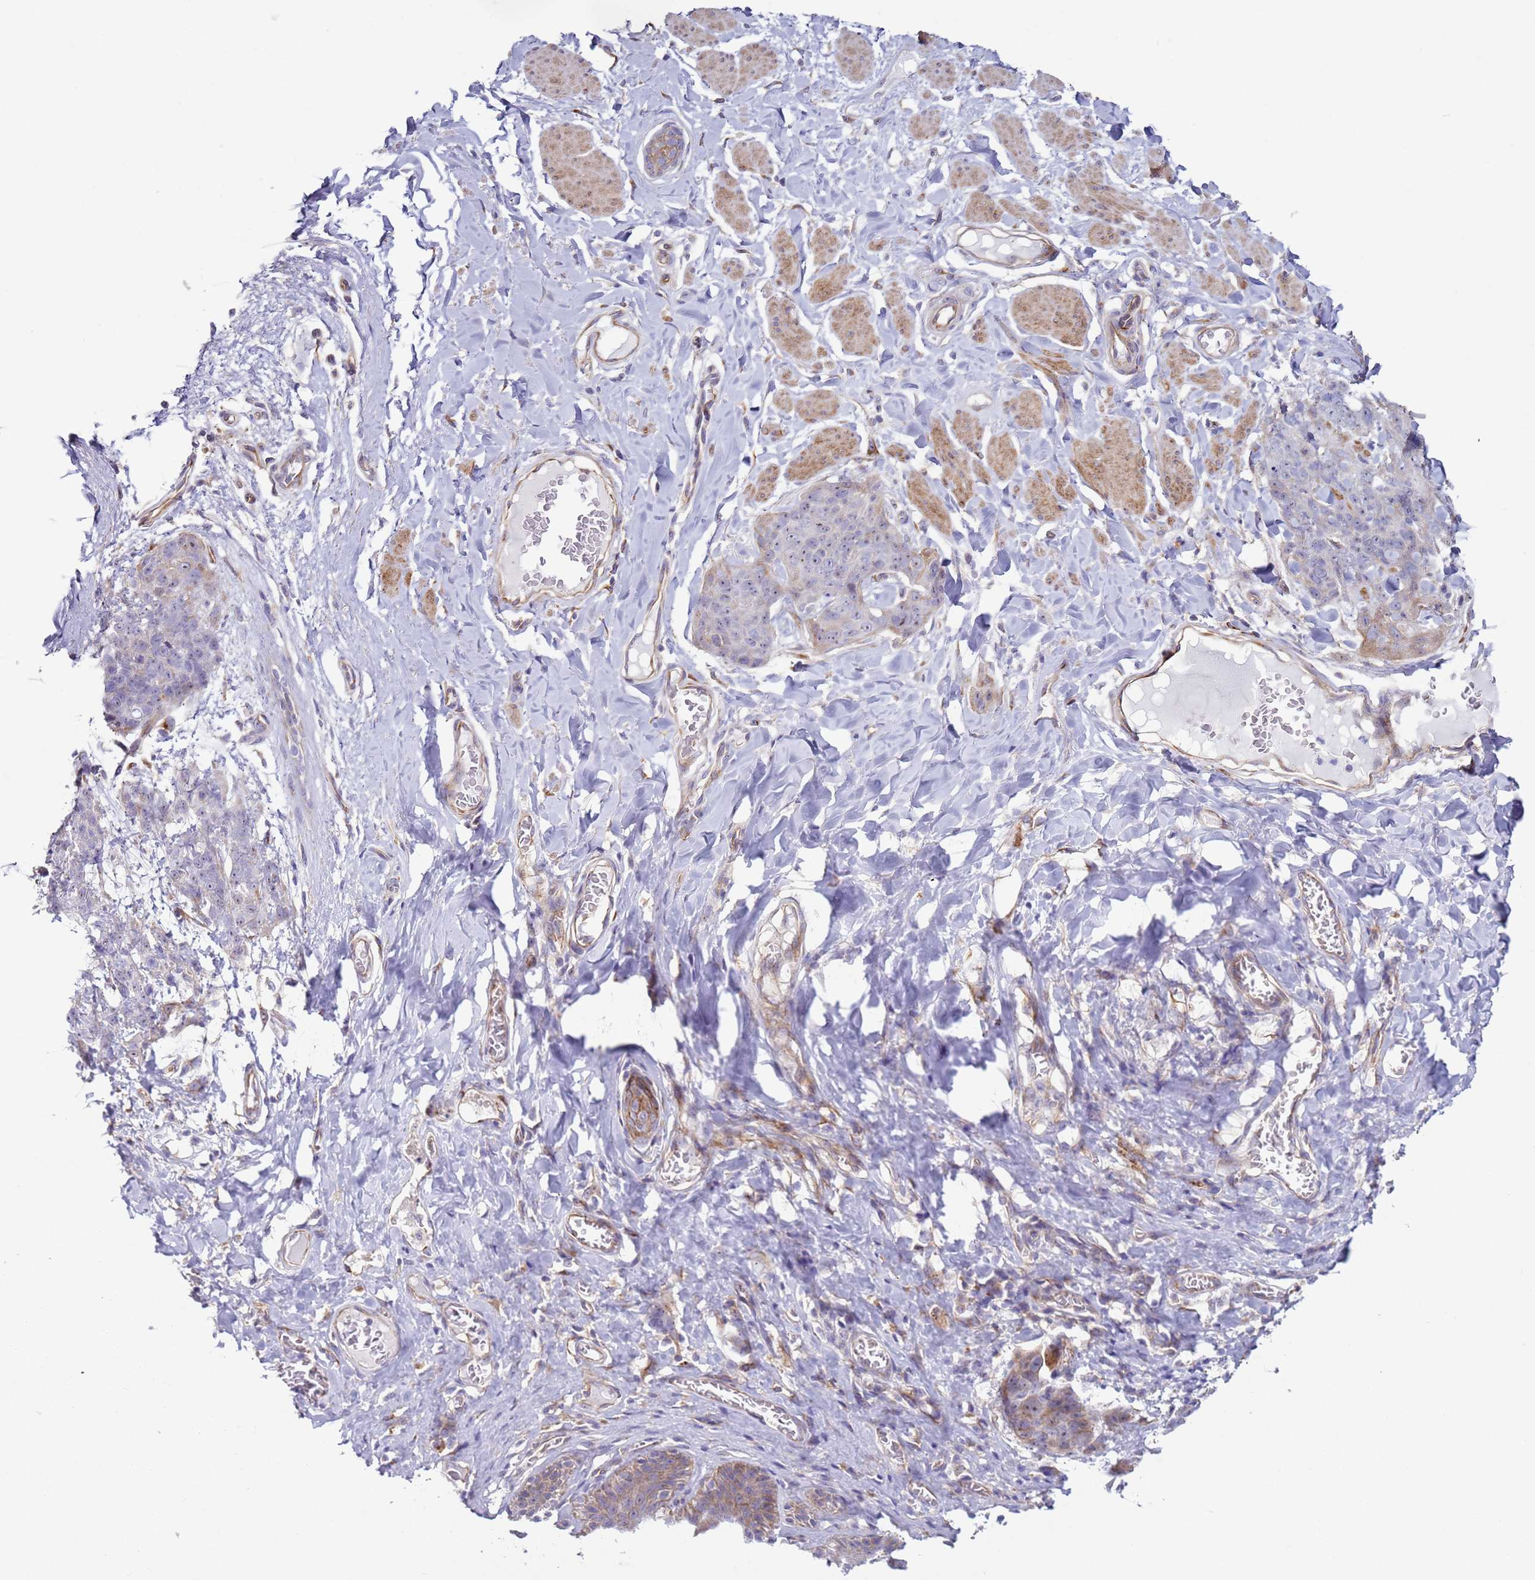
{"staining": {"intensity": "negative", "quantity": "none", "location": "none"}, "tissue": "skin cancer", "cell_type": "Tumor cells", "image_type": "cancer", "snomed": [{"axis": "morphology", "description": "Squamous cell carcinoma, NOS"}, {"axis": "topography", "description": "Skin"}, {"axis": "topography", "description": "Vulva"}], "caption": "Immunohistochemical staining of skin squamous cell carcinoma exhibits no significant positivity in tumor cells.", "gene": "HEATR1", "patient": {"sex": "female", "age": 85}}